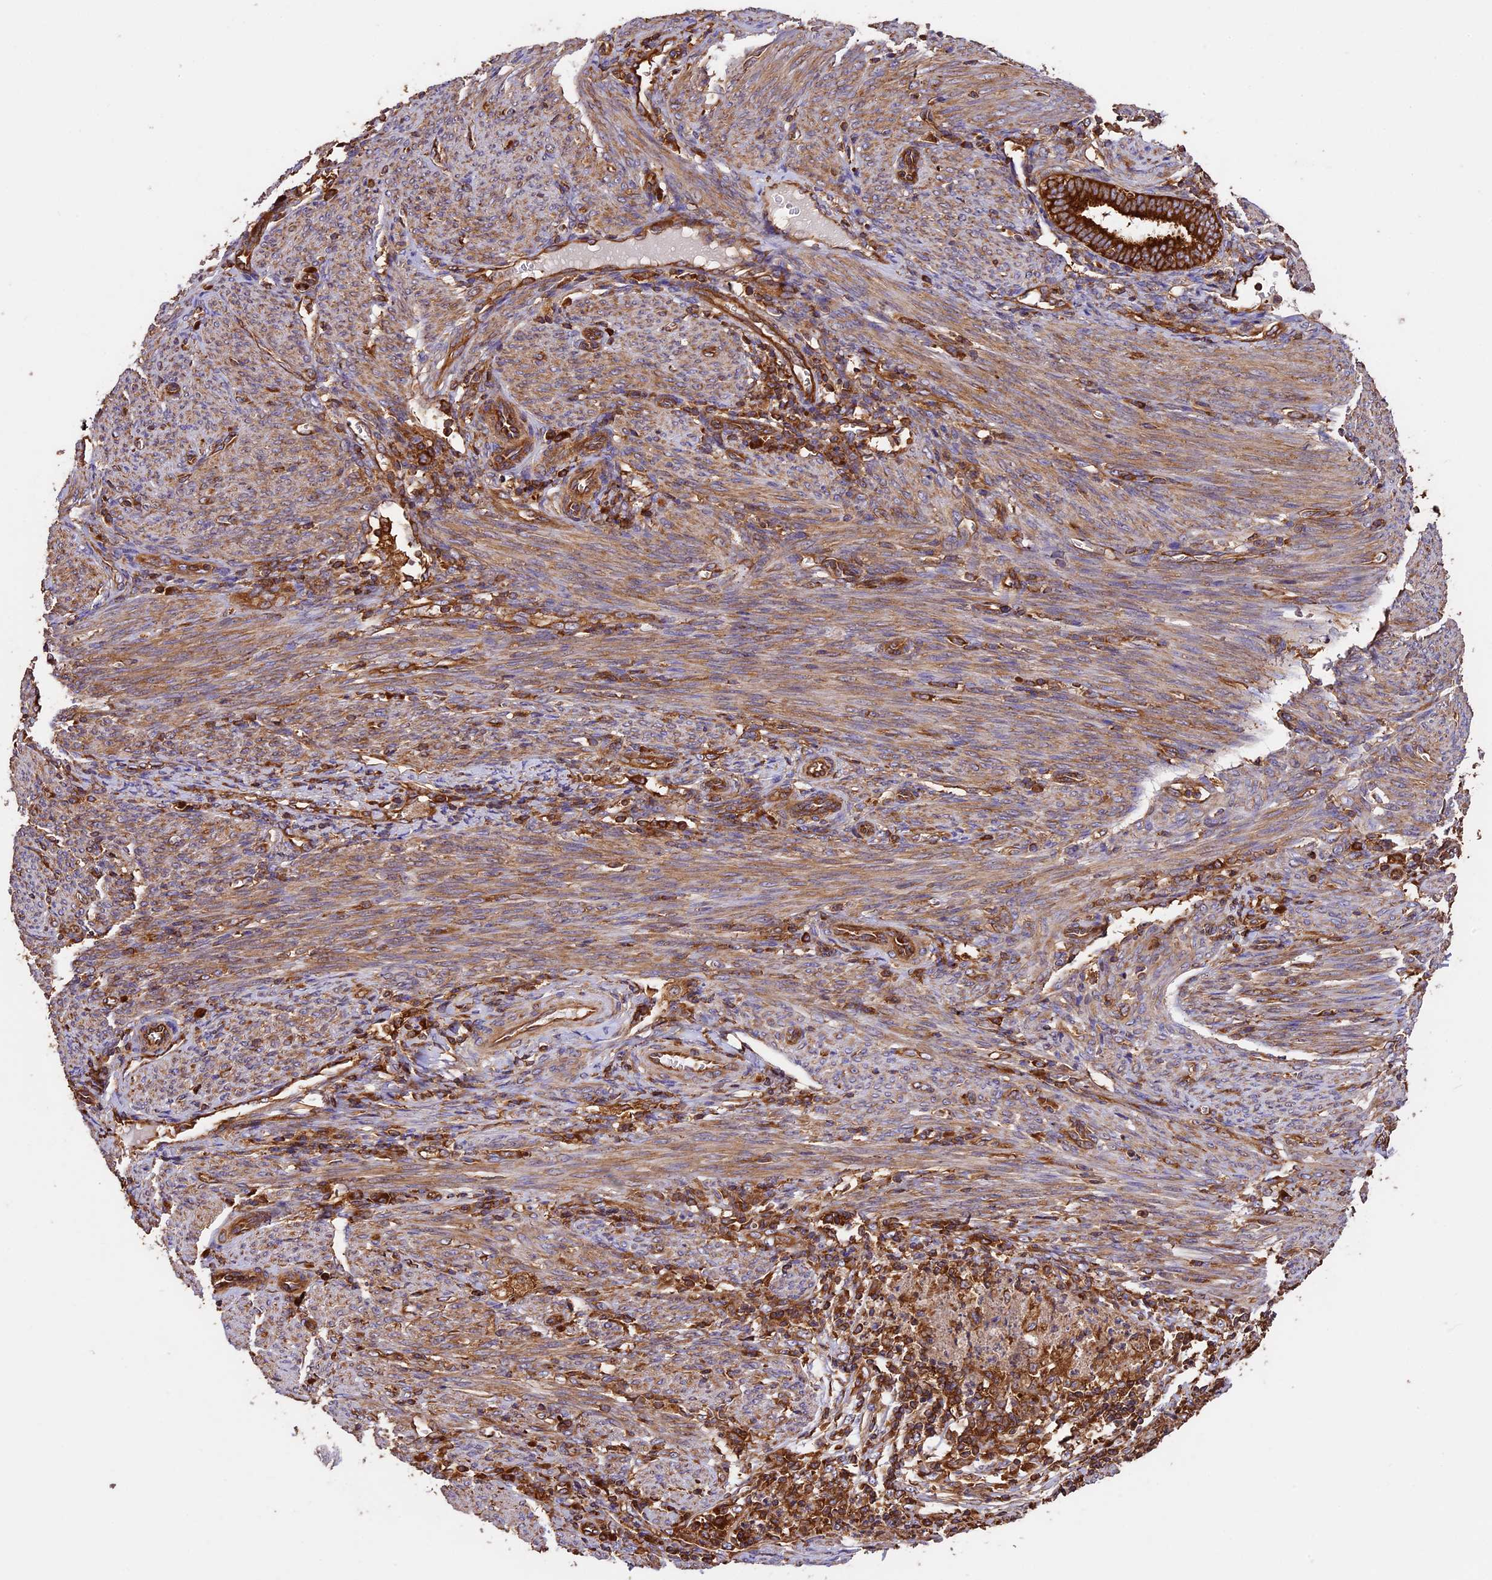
{"staining": {"intensity": "strong", "quantity": ">75%", "location": "cytoplasmic/membranous"}, "tissue": "endometrial cancer", "cell_type": "Tumor cells", "image_type": "cancer", "snomed": [{"axis": "morphology", "description": "Polyp, NOS"}, {"axis": "morphology", "description": "Adenocarcinoma, NOS"}, {"axis": "morphology", "description": "Adenoma, NOS"}, {"axis": "topography", "description": "Endometrium"}], "caption": "Tumor cells demonstrate high levels of strong cytoplasmic/membranous expression in approximately >75% of cells in polyp (endometrial).", "gene": "KARS1", "patient": {"sex": "female", "age": 79}}